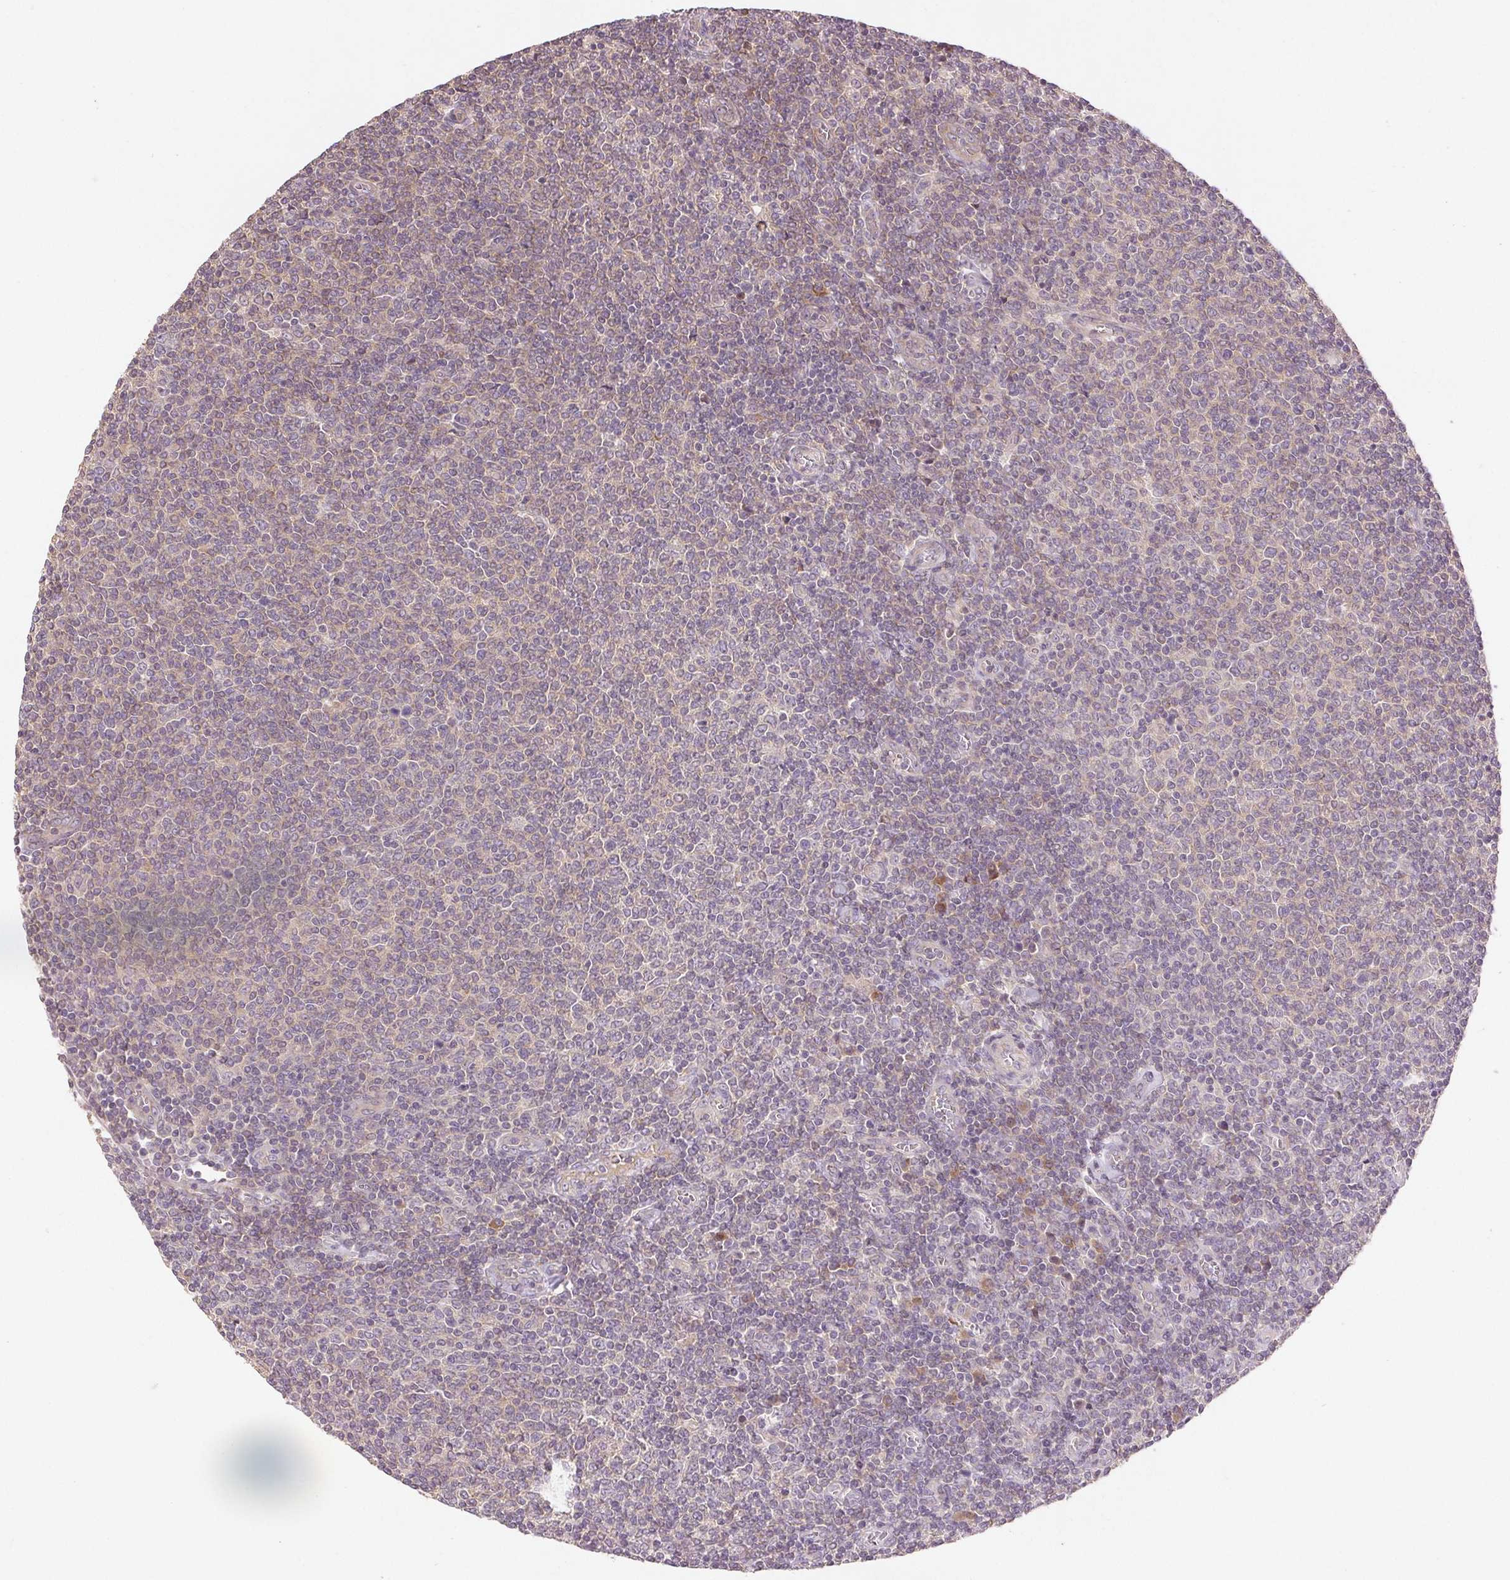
{"staining": {"intensity": "negative", "quantity": "none", "location": "none"}, "tissue": "lymphoma", "cell_type": "Tumor cells", "image_type": "cancer", "snomed": [{"axis": "morphology", "description": "Malignant lymphoma, non-Hodgkin's type, Low grade"}, {"axis": "topography", "description": "Lymph node"}], "caption": "Image shows no significant protein expression in tumor cells of low-grade malignant lymphoma, non-Hodgkin's type.", "gene": "YIF1B", "patient": {"sex": "male", "age": 52}}